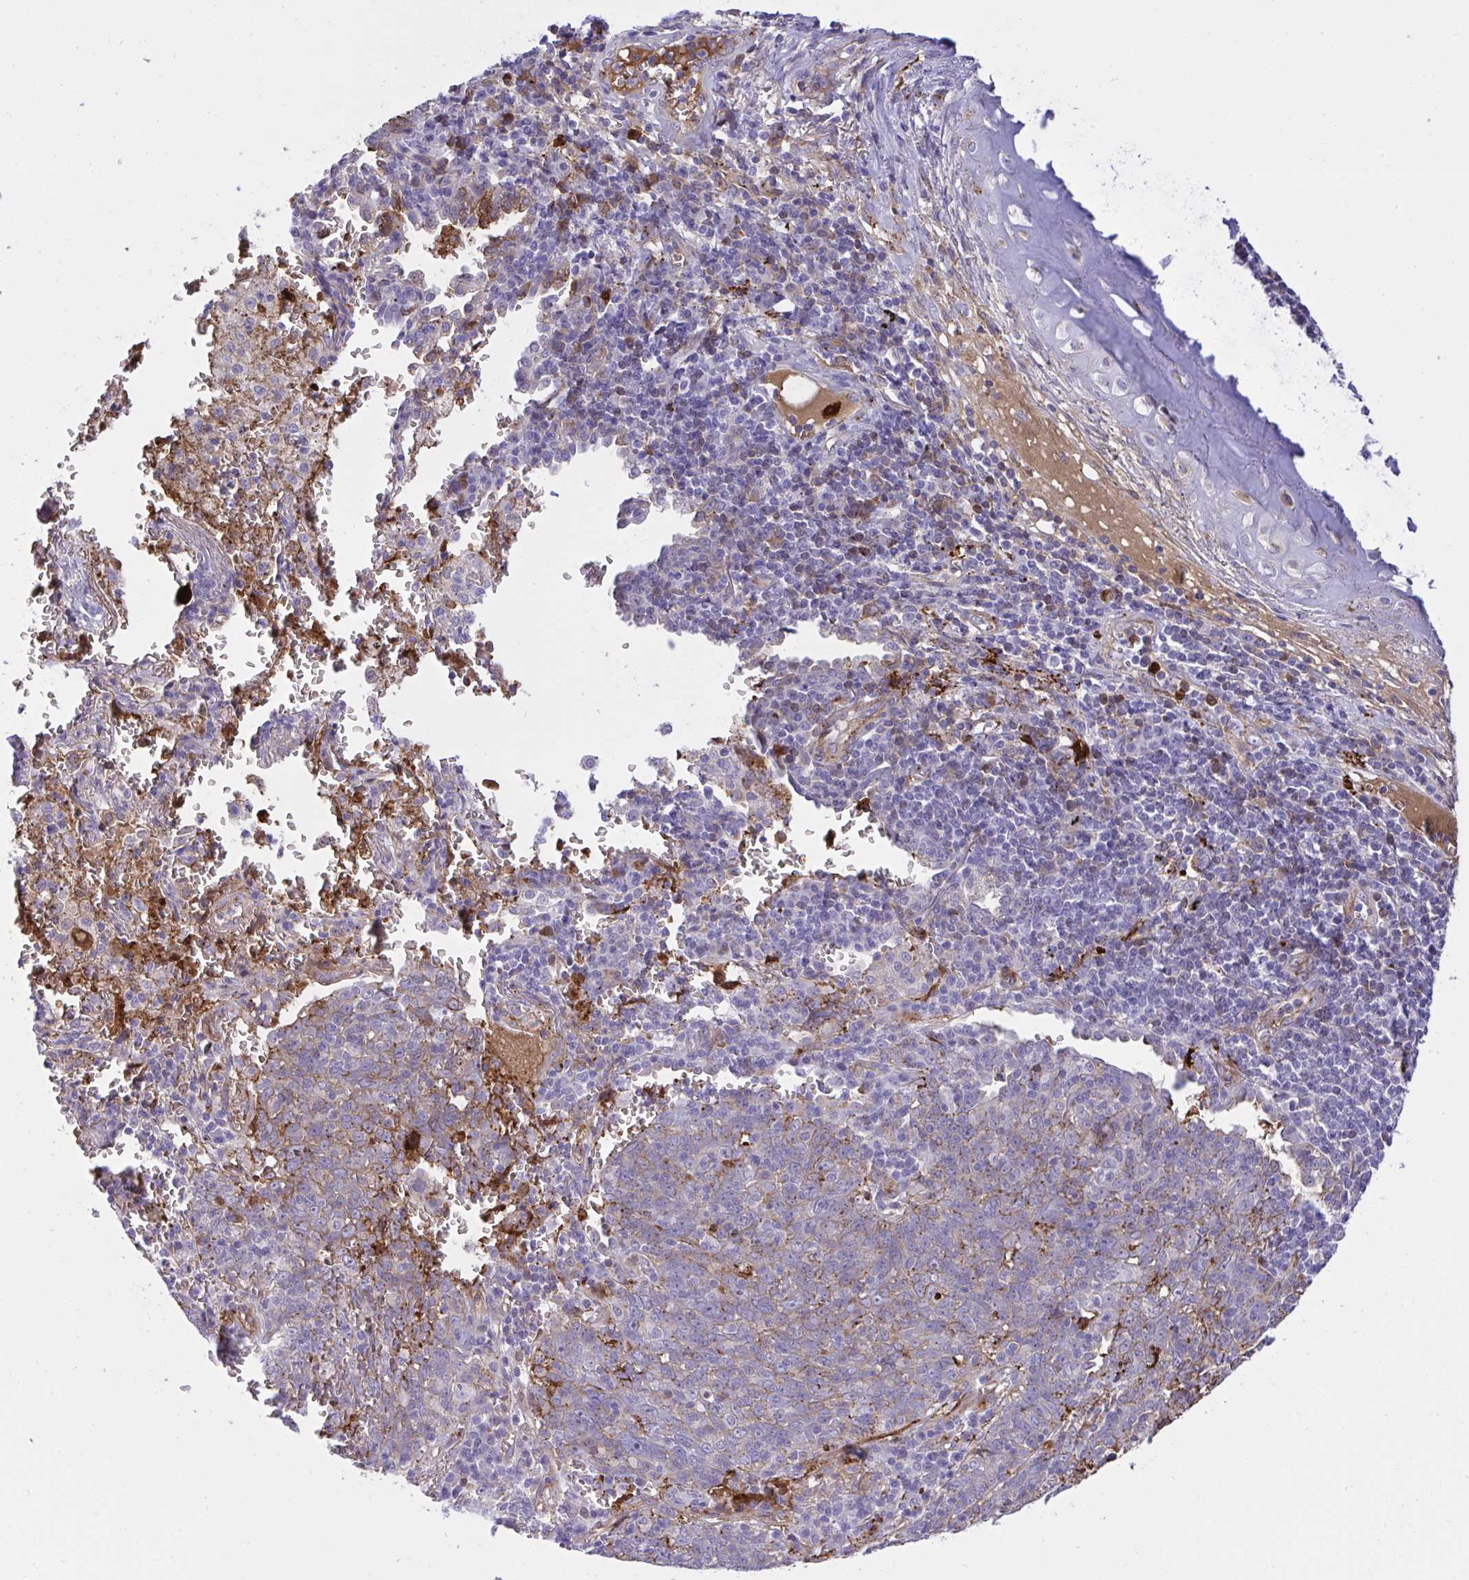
{"staining": {"intensity": "weak", "quantity": "<25%", "location": "cytoplasmic/membranous"}, "tissue": "lung cancer", "cell_type": "Tumor cells", "image_type": "cancer", "snomed": [{"axis": "morphology", "description": "Squamous cell carcinoma, NOS"}, {"axis": "topography", "description": "Lung"}], "caption": "Immunohistochemical staining of human lung squamous cell carcinoma demonstrates no significant positivity in tumor cells.", "gene": "F2", "patient": {"sex": "female", "age": 72}}